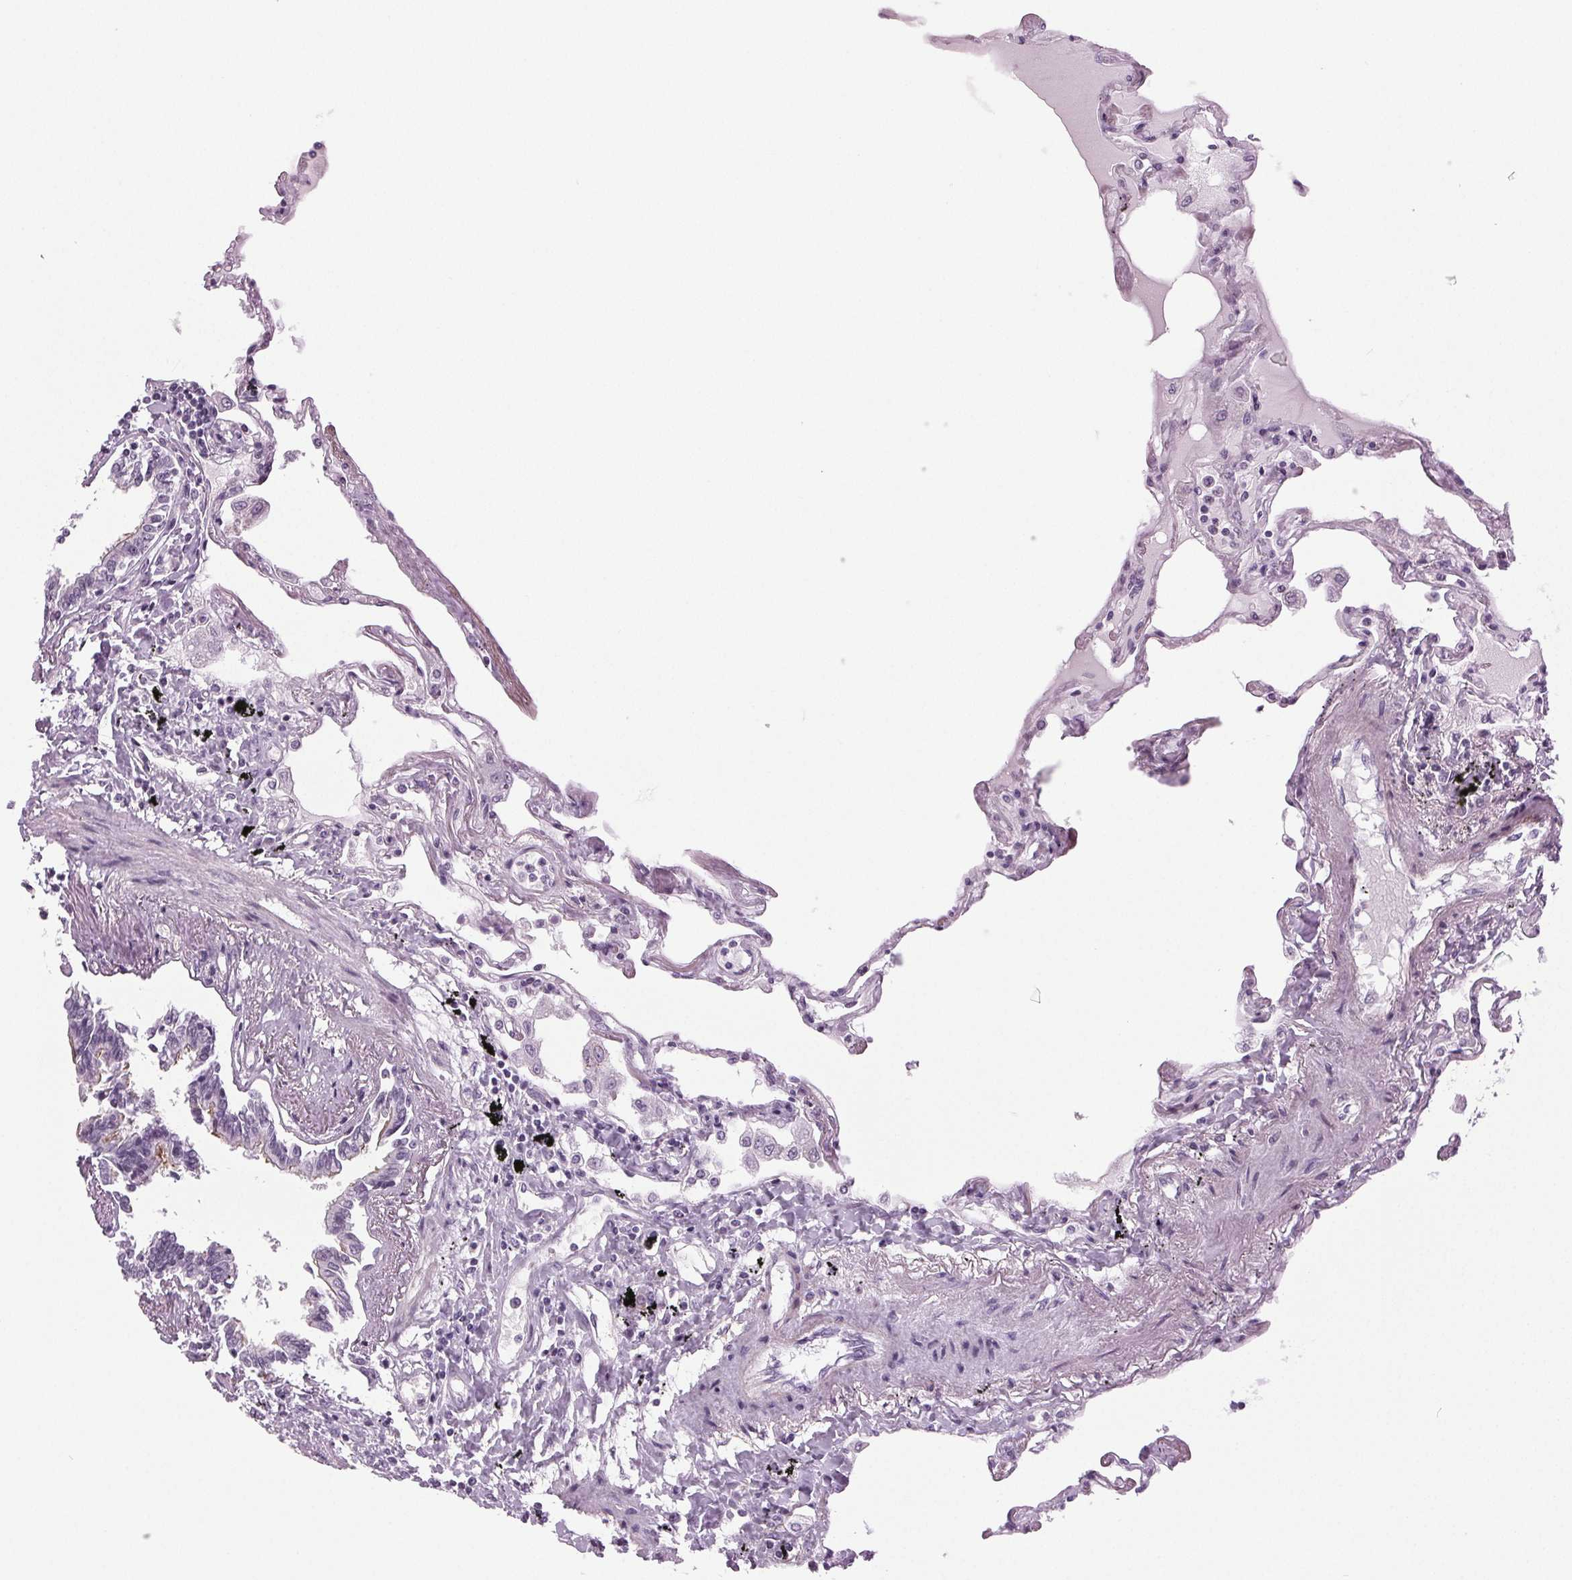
{"staining": {"intensity": "negative", "quantity": "none", "location": "none"}, "tissue": "lung", "cell_type": "Alveolar cells", "image_type": "normal", "snomed": [{"axis": "morphology", "description": "Normal tissue, NOS"}, {"axis": "morphology", "description": "Adenocarcinoma, NOS"}, {"axis": "topography", "description": "Cartilage tissue"}, {"axis": "topography", "description": "Lung"}], "caption": "DAB immunohistochemical staining of benign human lung shows no significant expression in alveolar cells. (Immunohistochemistry (ihc), brightfield microscopy, high magnification).", "gene": "DNAH12", "patient": {"sex": "female", "age": 67}}